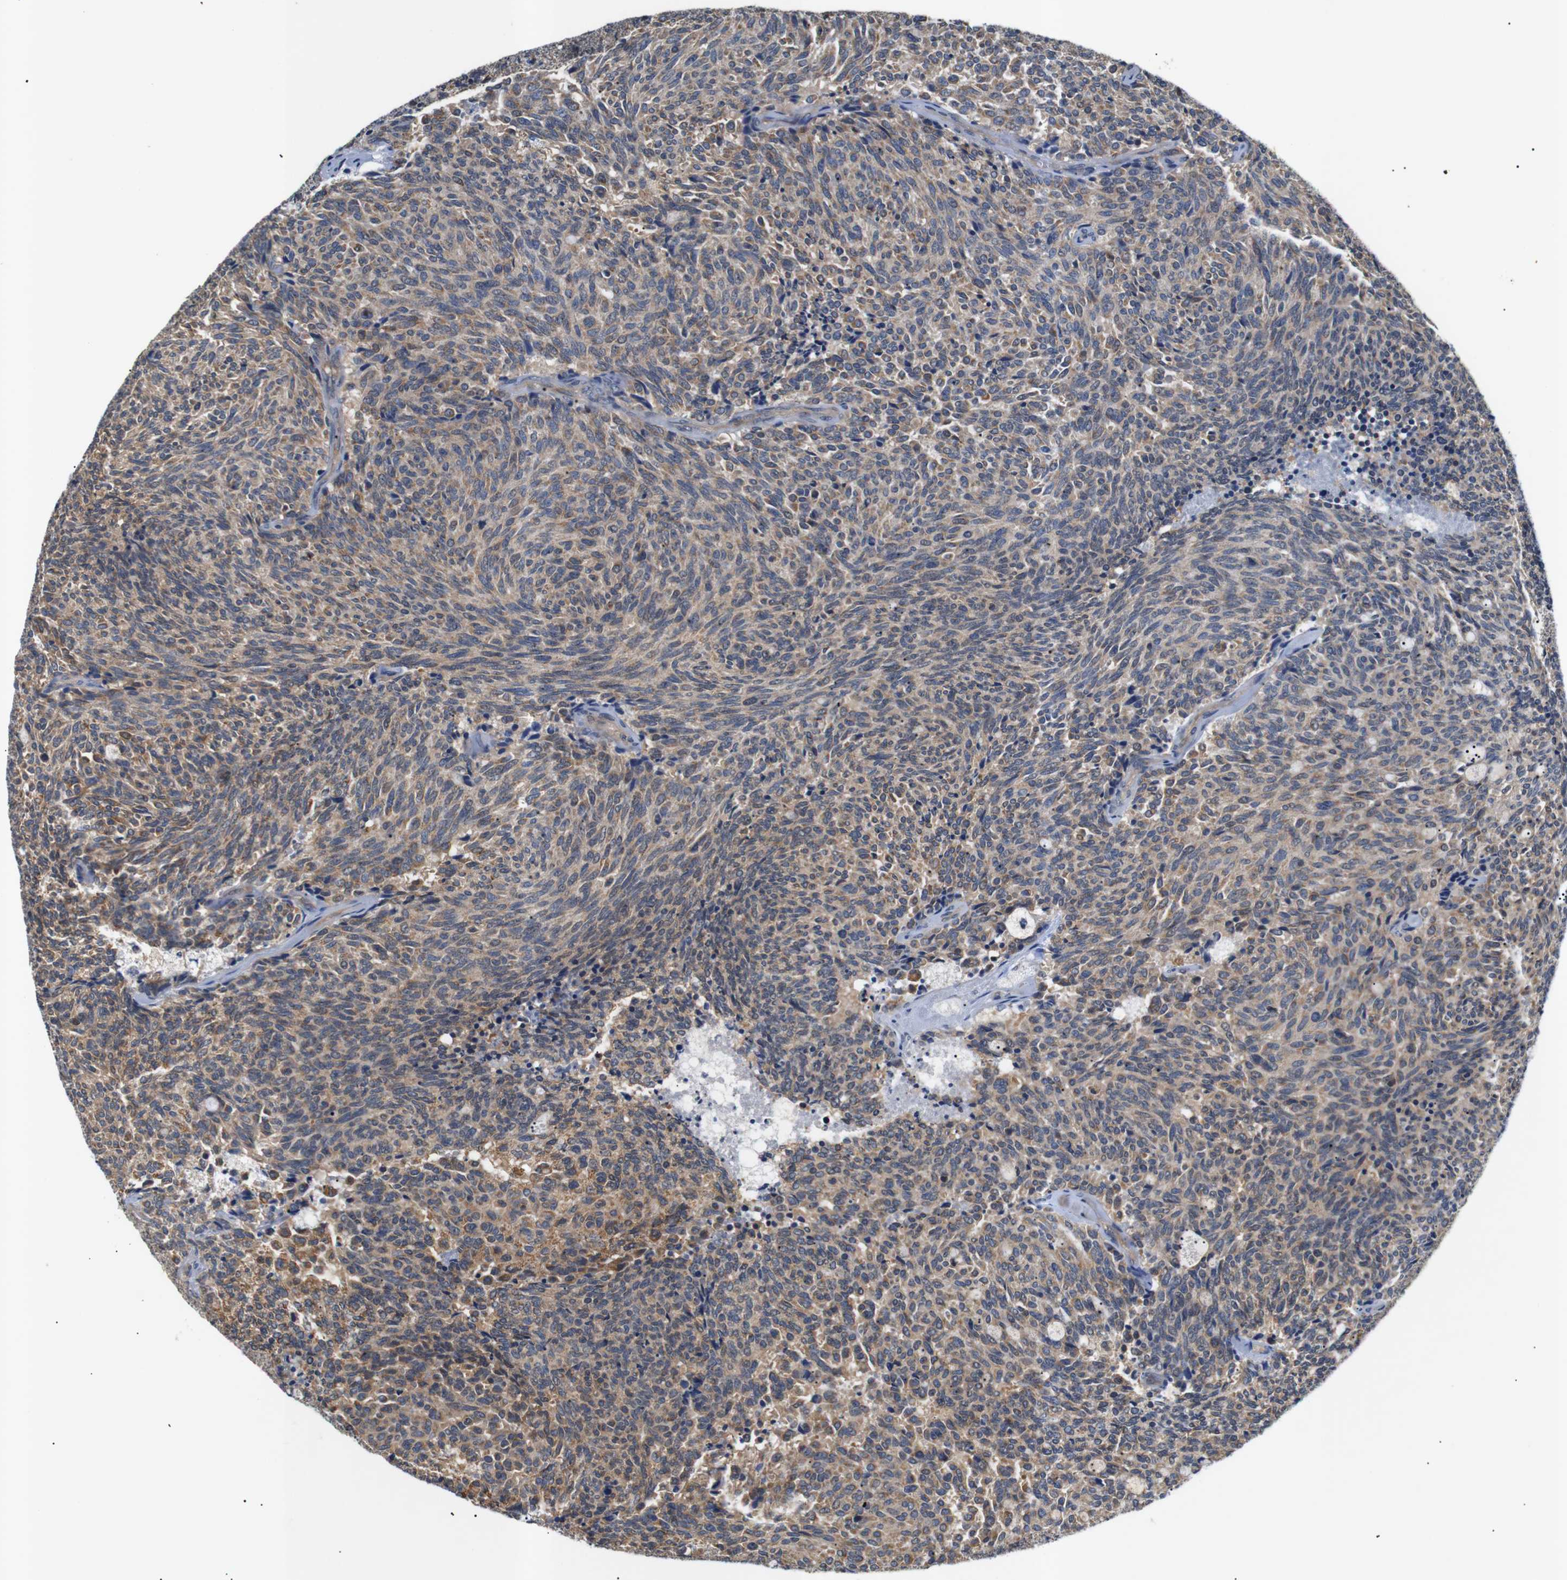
{"staining": {"intensity": "moderate", "quantity": ">75%", "location": "cytoplasmic/membranous"}, "tissue": "carcinoid", "cell_type": "Tumor cells", "image_type": "cancer", "snomed": [{"axis": "morphology", "description": "Carcinoid, malignant, NOS"}, {"axis": "topography", "description": "Pancreas"}], "caption": "The photomicrograph demonstrates immunohistochemical staining of carcinoid (malignant). There is moderate cytoplasmic/membranous expression is appreciated in approximately >75% of tumor cells.", "gene": "RIPK1", "patient": {"sex": "female", "age": 54}}